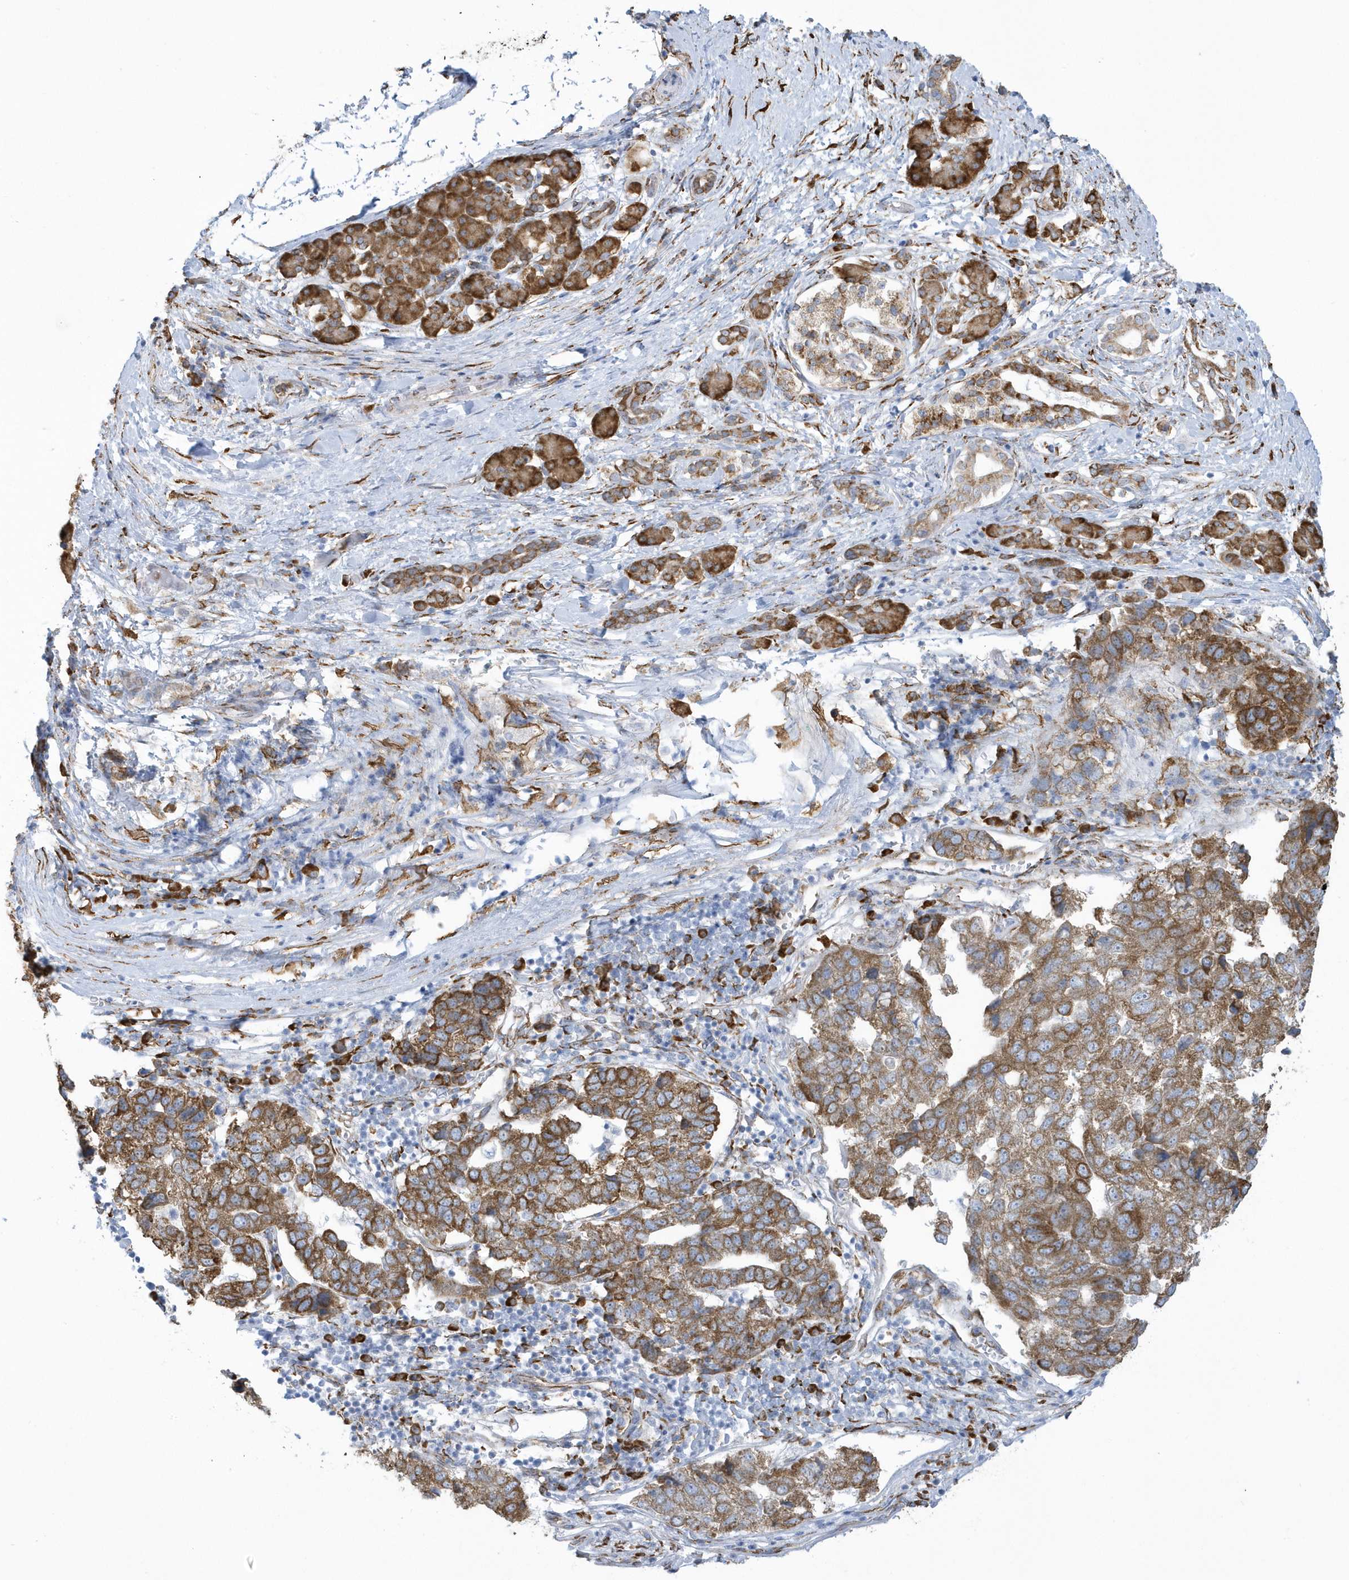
{"staining": {"intensity": "moderate", "quantity": ">75%", "location": "cytoplasmic/membranous"}, "tissue": "pancreatic cancer", "cell_type": "Tumor cells", "image_type": "cancer", "snomed": [{"axis": "morphology", "description": "Adenocarcinoma, NOS"}, {"axis": "topography", "description": "Pancreas"}], "caption": "Moderate cytoplasmic/membranous positivity is appreciated in approximately >75% of tumor cells in adenocarcinoma (pancreatic).", "gene": "DCAF1", "patient": {"sex": "female", "age": 61}}